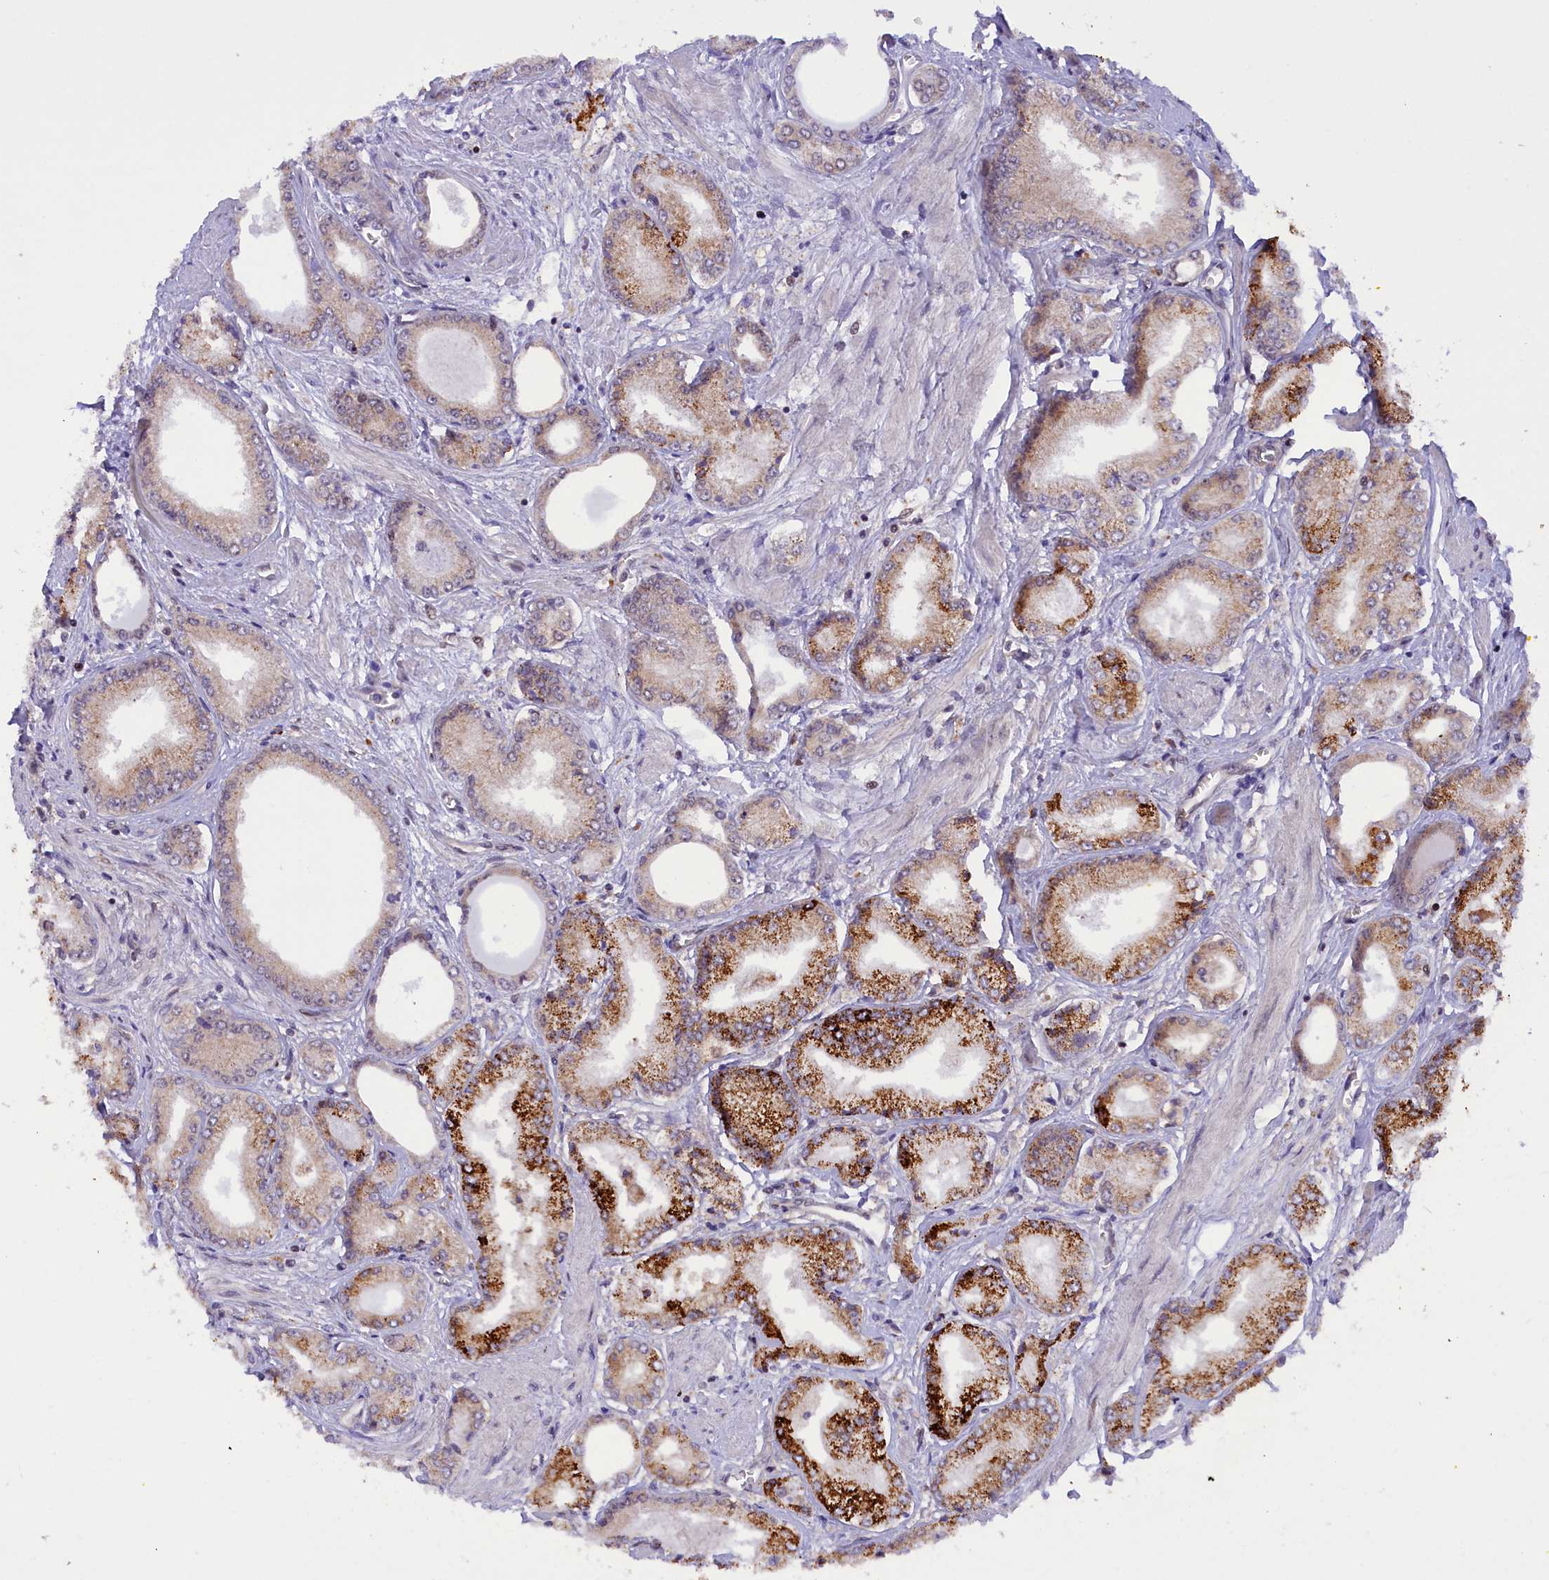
{"staining": {"intensity": "strong", "quantity": "25%-75%", "location": "cytoplasmic/membranous"}, "tissue": "prostate cancer", "cell_type": "Tumor cells", "image_type": "cancer", "snomed": [{"axis": "morphology", "description": "Adenocarcinoma, Low grade"}, {"axis": "topography", "description": "Prostate"}], "caption": "Prostate adenocarcinoma (low-grade) stained with a protein marker shows strong staining in tumor cells.", "gene": "SAMD4A", "patient": {"sex": "male", "age": 60}}